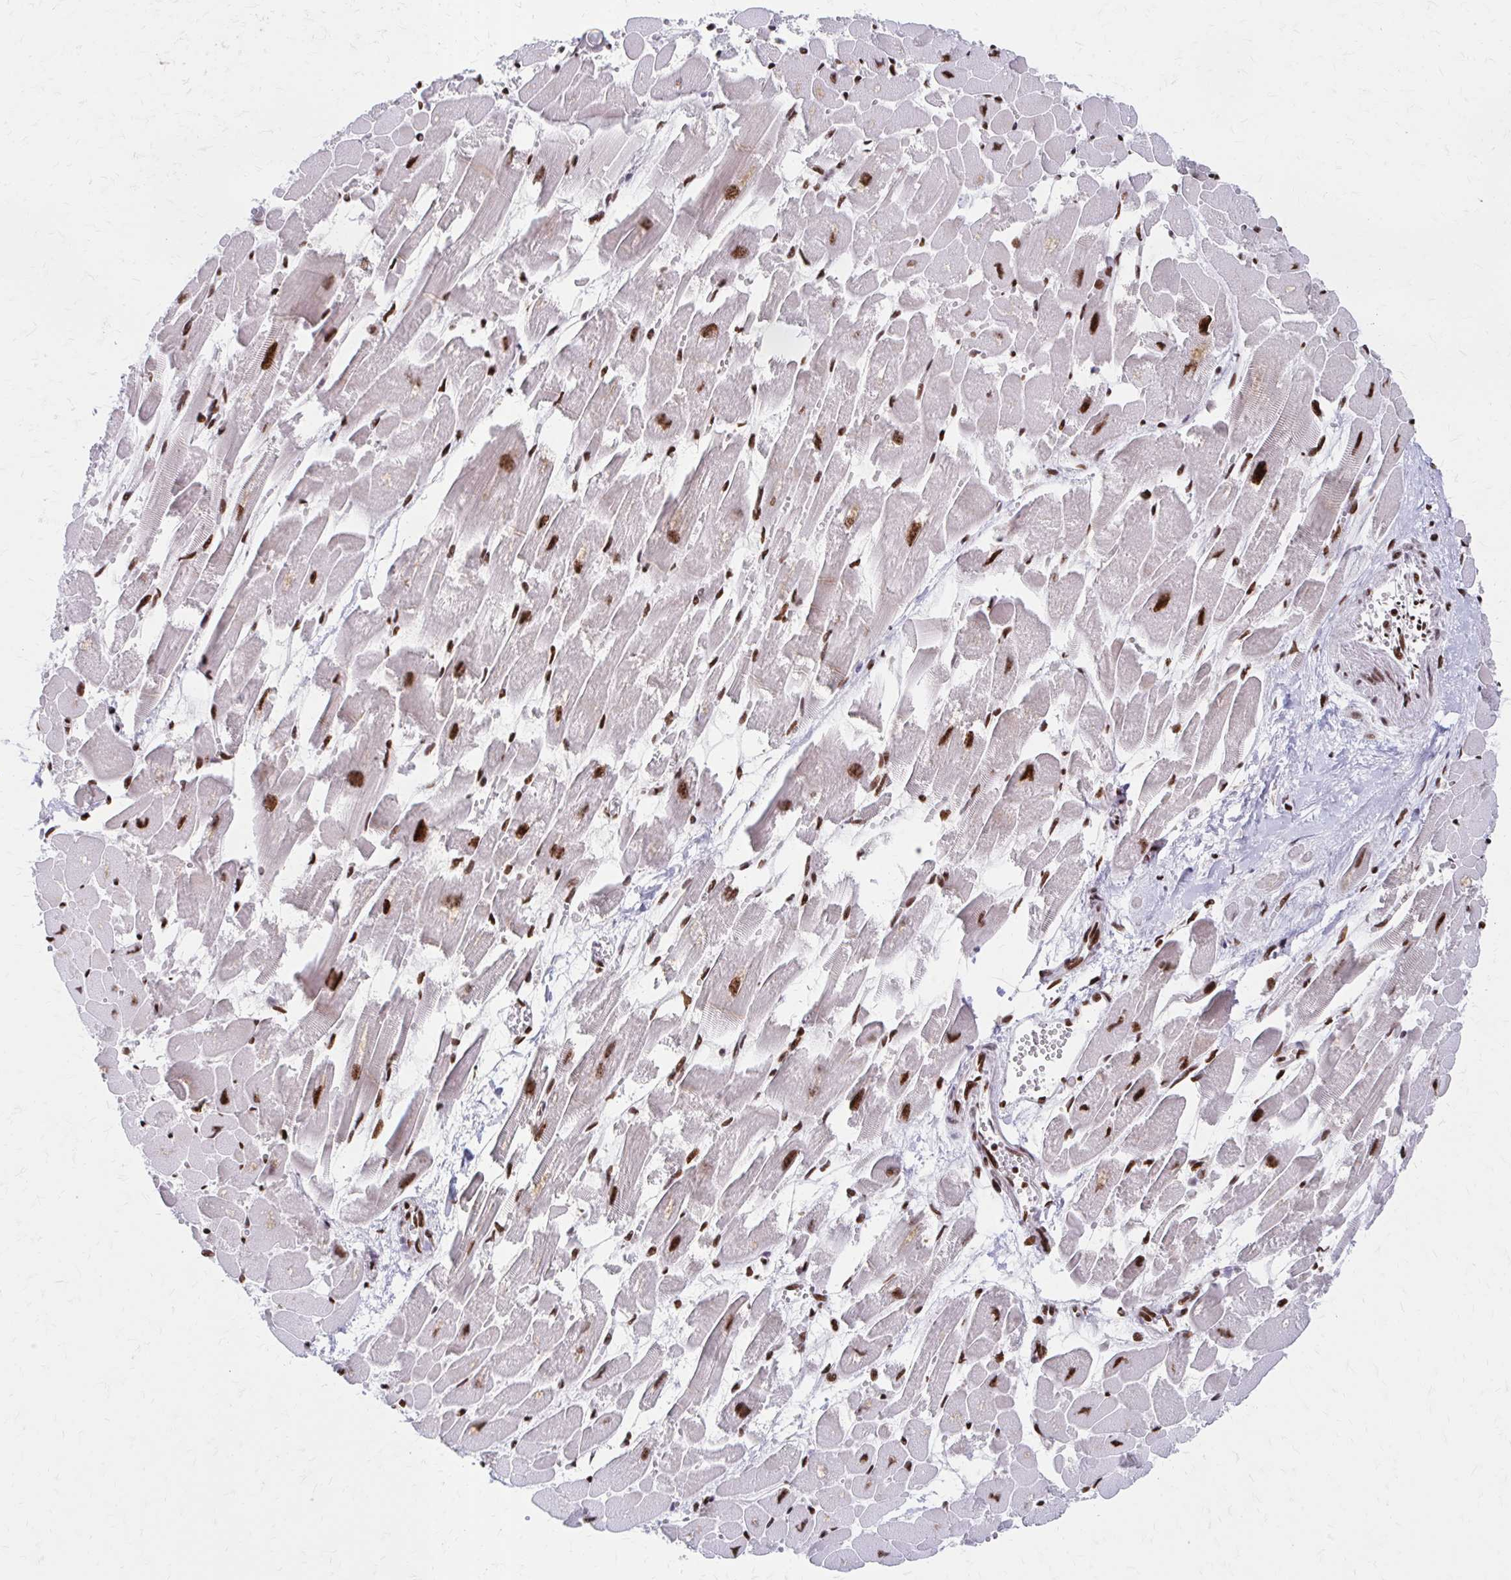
{"staining": {"intensity": "strong", "quantity": ">75%", "location": "nuclear"}, "tissue": "heart muscle", "cell_type": "Cardiomyocytes", "image_type": "normal", "snomed": [{"axis": "morphology", "description": "Normal tissue, NOS"}, {"axis": "topography", "description": "Heart"}], "caption": "Protein staining of benign heart muscle demonstrates strong nuclear staining in approximately >75% of cardiomyocytes.", "gene": "CNKSR3", "patient": {"sex": "female", "age": 52}}